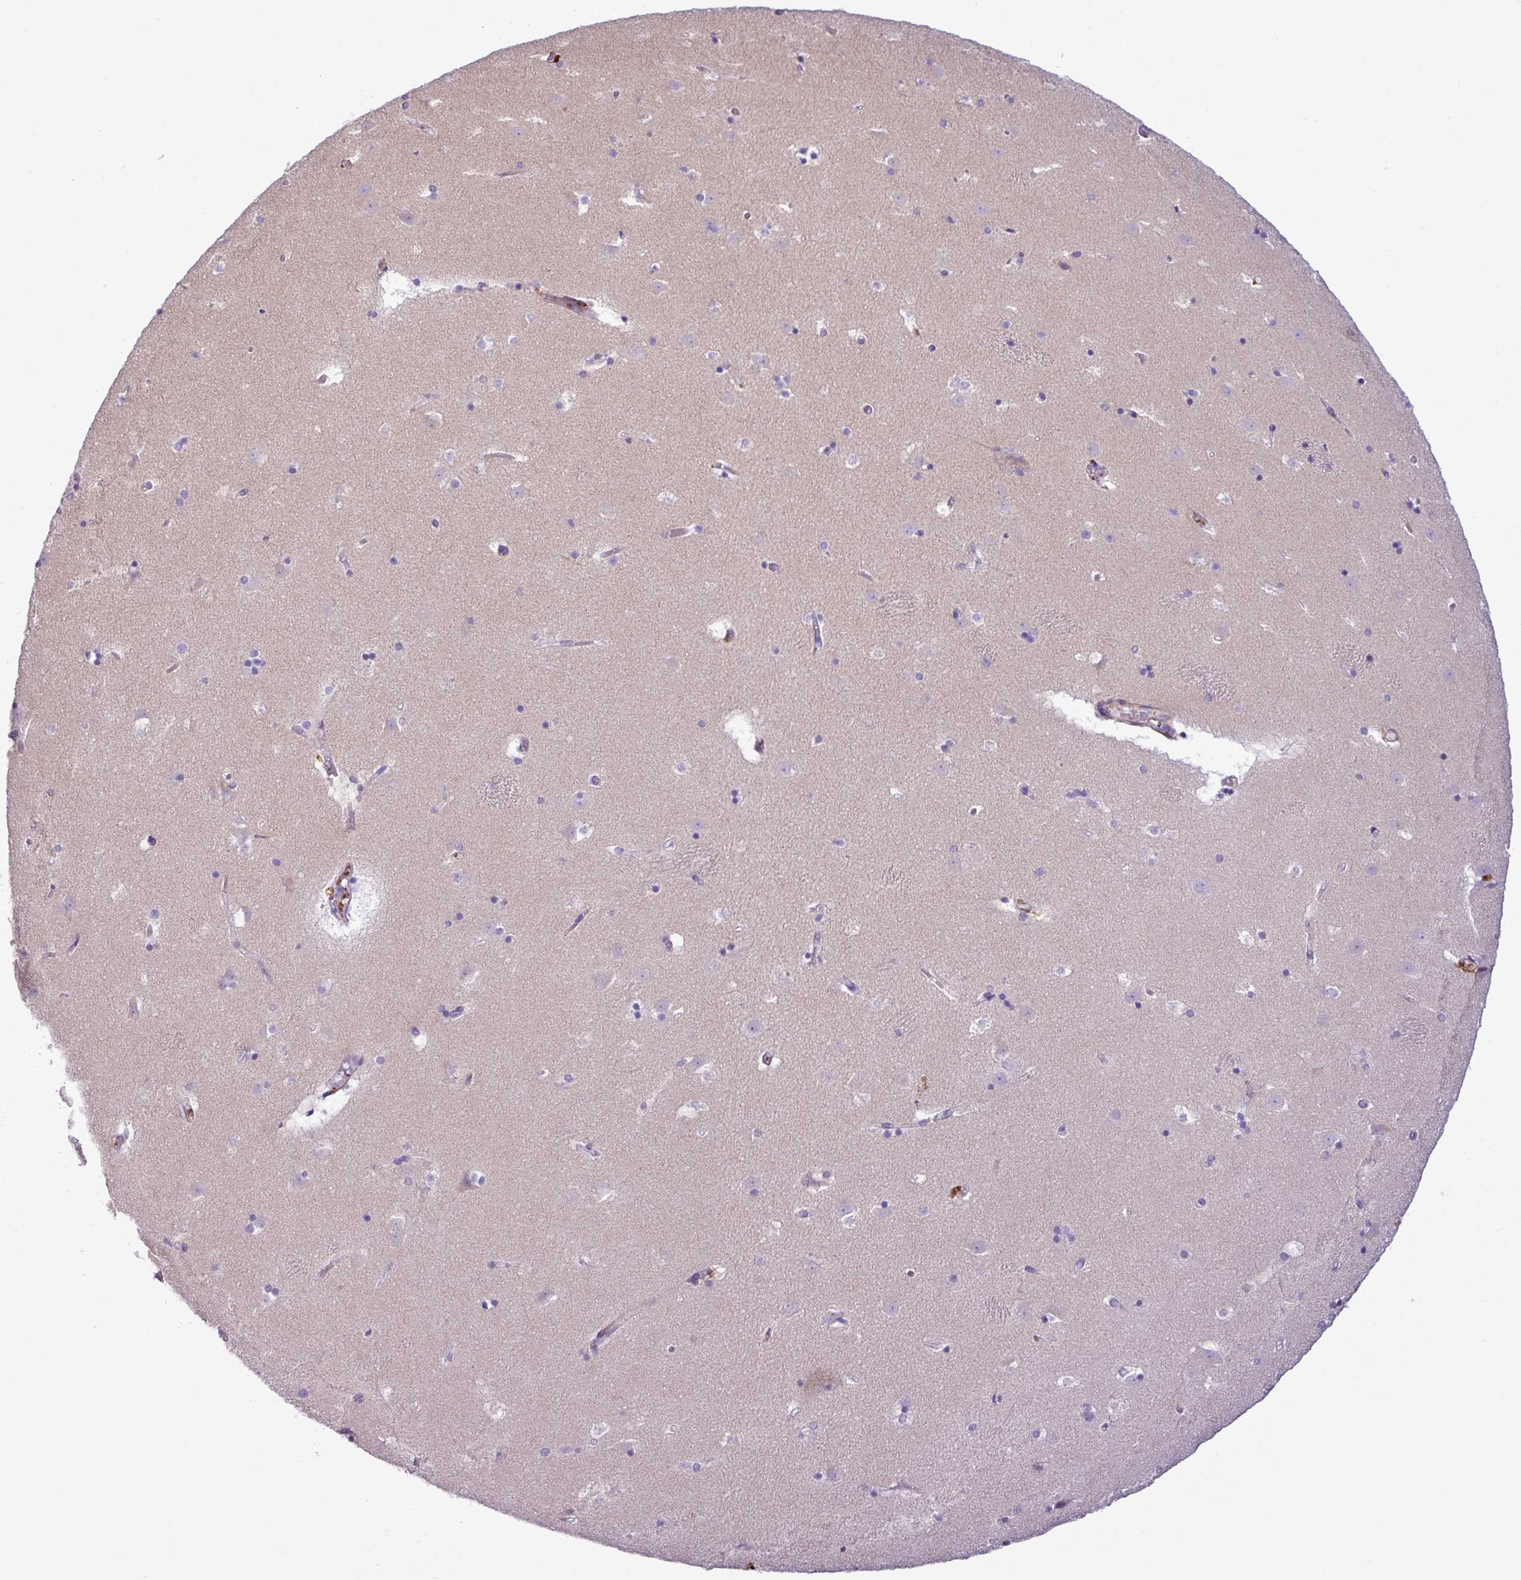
{"staining": {"intensity": "negative", "quantity": "none", "location": "none"}, "tissue": "caudate", "cell_type": "Glial cells", "image_type": "normal", "snomed": [{"axis": "morphology", "description": "Normal tissue, NOS"}, {"axis": "topography", "description": "Lateral ventricle wall"}], "caption": "This micrograph is of benign caudate stained with IHC to label a protein in brown with the nuclei are counter-stained blue. There is no expression in glial cells. Nuclei are stained in blue.", "gene": "TMEM200C", "patient": {"sex": "male", "age": 45}}